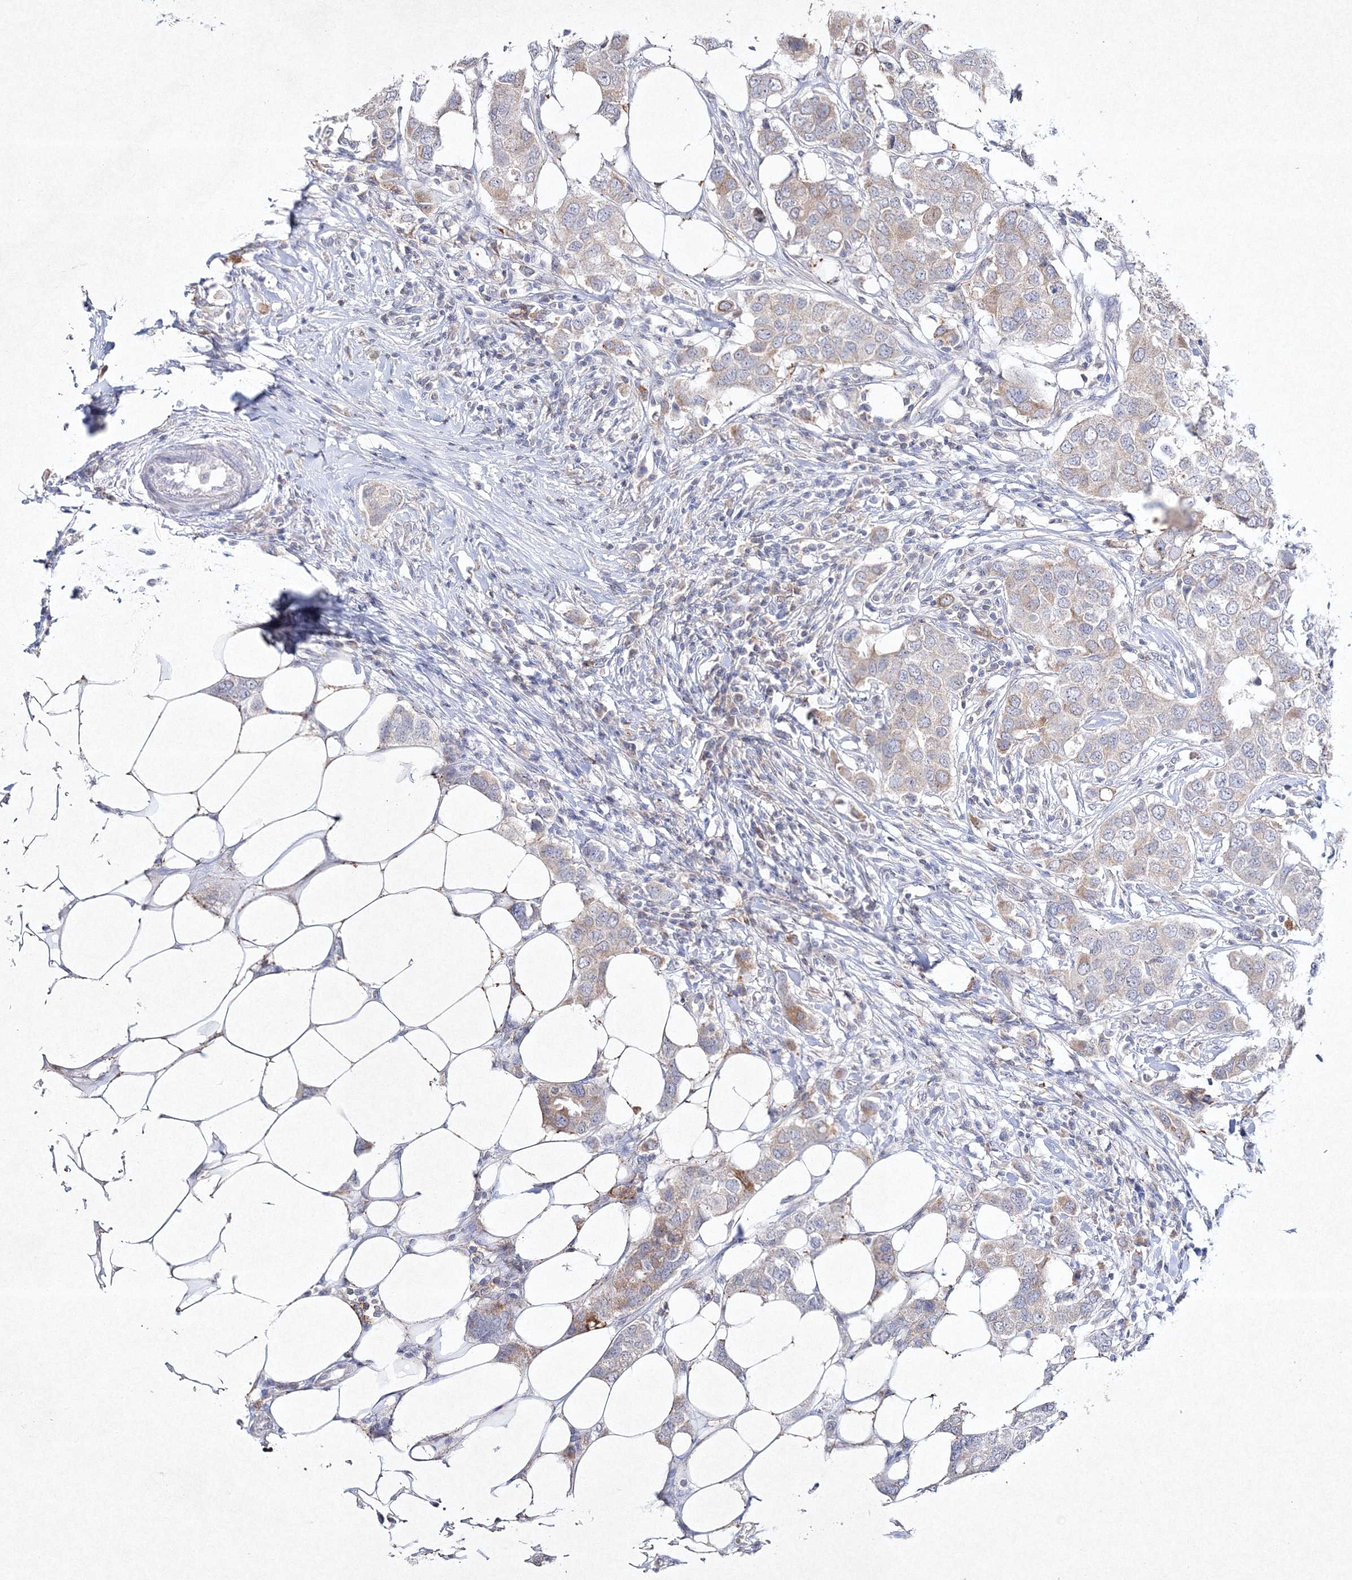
{"staining": {"intensity": "weak", "quantity": "<25%", "location": "cytoplasmic/membranous"}, "tissue": "breast cancer", "cell_type": "Tumor cells", "image_type": "cancer", "snomed": [{"axis": "morphology", "description": "Duct carcinoma"}, {"axis": "topography", "description": "Breast"}], "caption": "An image of human breast cancer is negative for staining in tumor cells.", "gene": "HCST", "patient": {"sex": "female", "age": 50}}